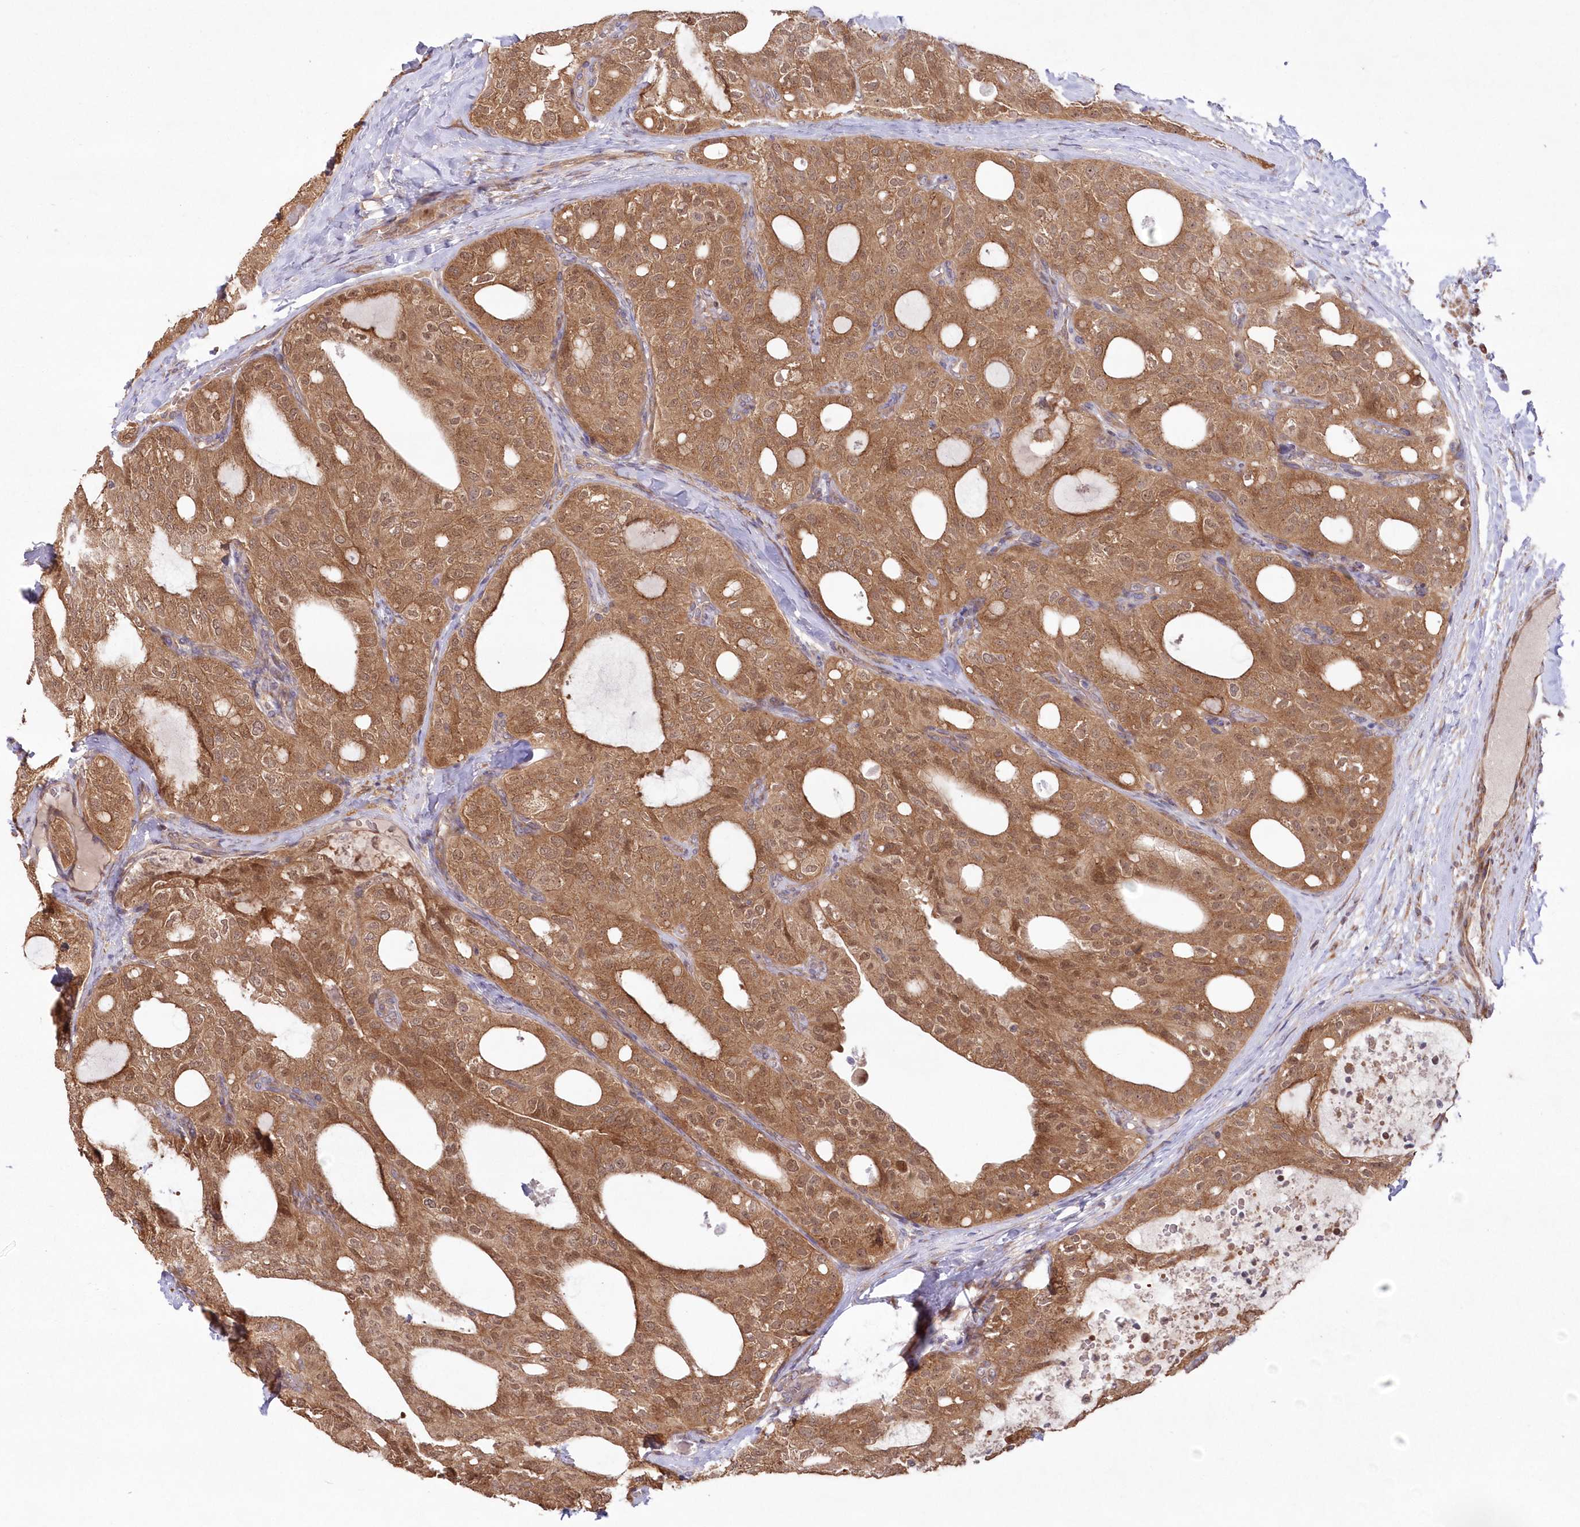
{"staining": {"intensity": "moderate", "quantity": ">75%", "location": "cytoplasmic/membranous,nuclear"}, "tissue": "thyroid cancer", "cell_type": "Tumor cells", "image_type": "cancer", "snomed": [{"axis": "morphology", "description": "Follicular adenoma carcinoma, NOS"}, {"axis": "topography", "description": "Thyroid gland"}], "caption": "Protein staining shows moderate cytoplasmic/membranous and nuclear expression in about >75% of tumor cells in thyroid follicular adenoma carcinoma.", "gene": "TBCA", "patient": {"sex": "male", "age": 75}}